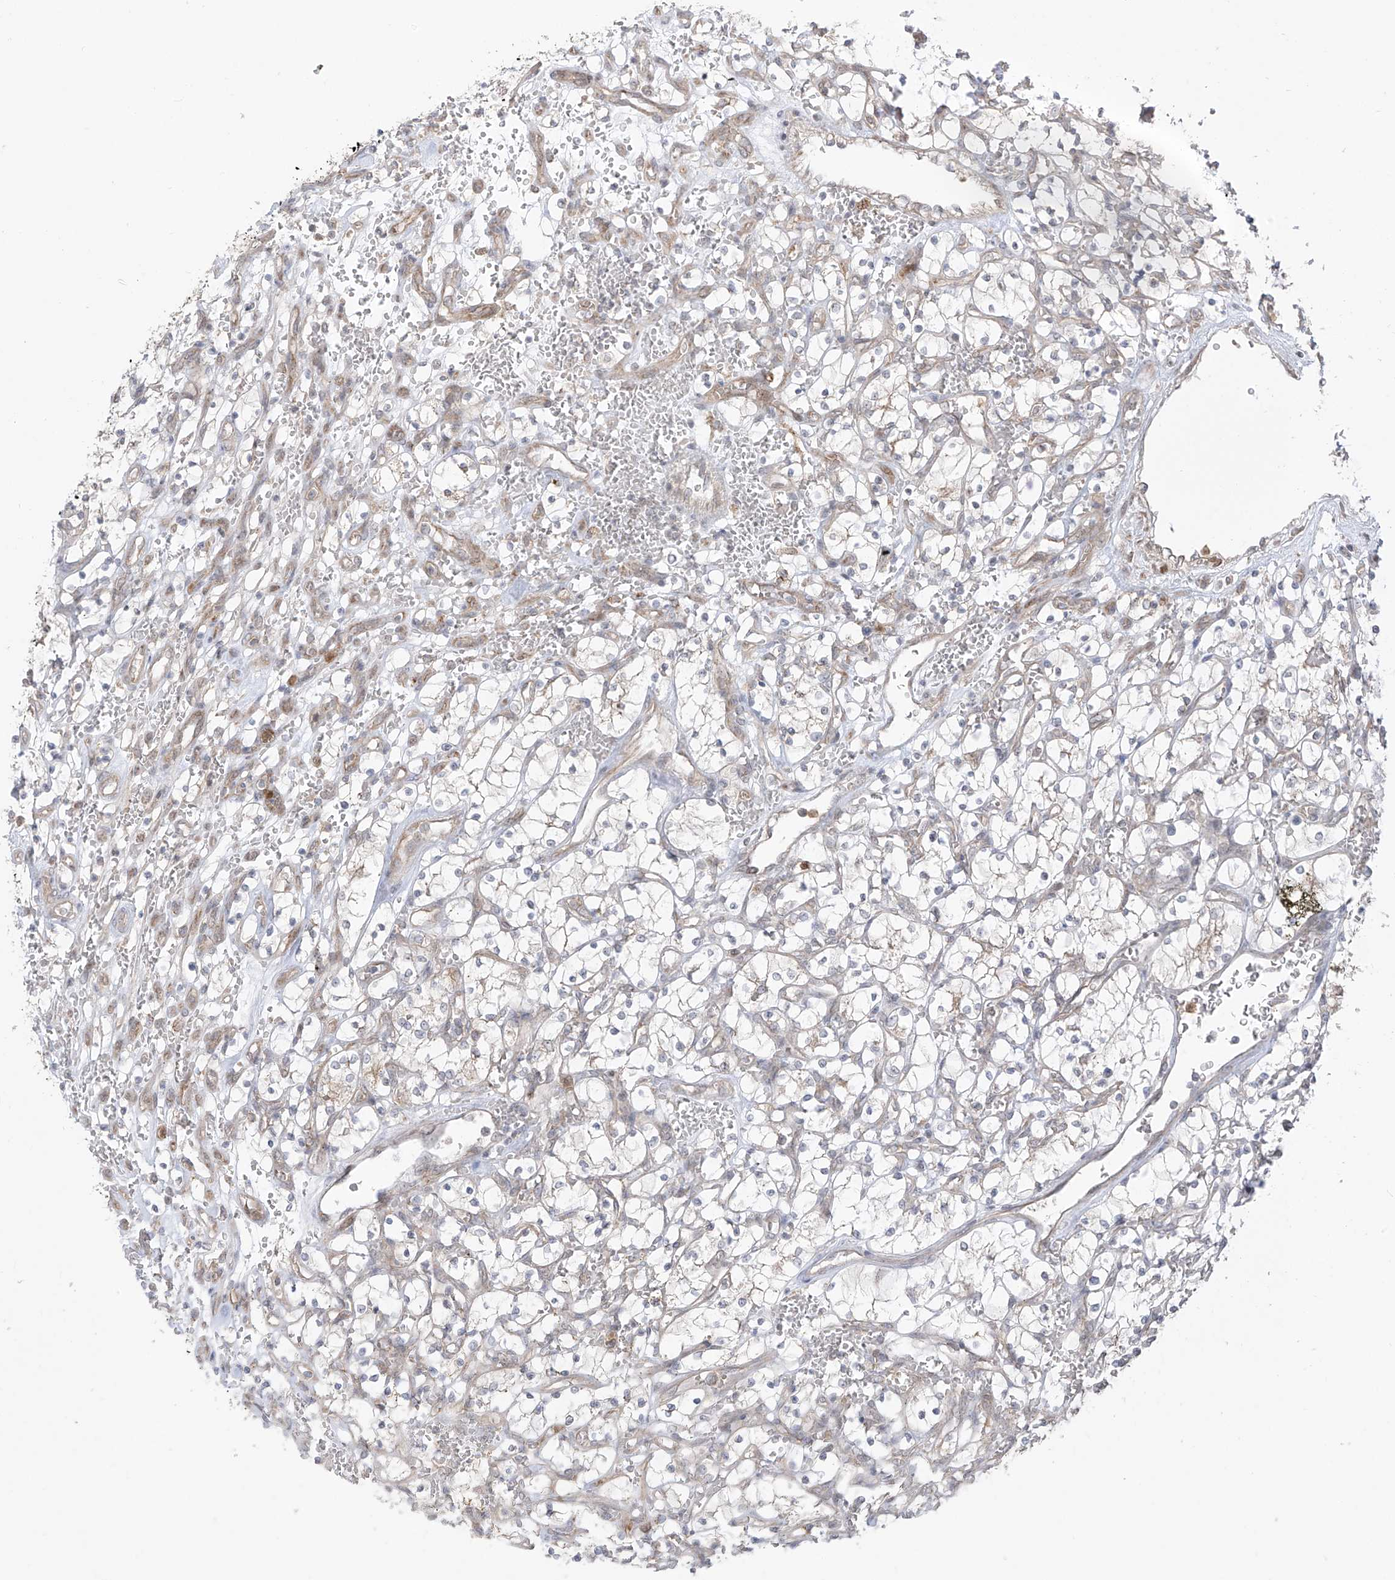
{"staining": {"intensity": "negative", "quantity": "none", "location": "none"}, "tissue": "renal cancer", "cell_type": "Tumor cells", "image_type": "cancer", "snomed": [{"axis": "morphology", "description": "Adenocarcinoma, NOS"}, {"axis": "topography", "description": "Kidney"}], "caption": "The histopathology image demonstrates no staining of tumor cells in renal cancer. (DAB (3,3'-diaminobenzidine) immunohistochemistry with hematoxylin counter stain).", "gene": "PDE11A", "patient": {"sex": "female", "age": 69}}